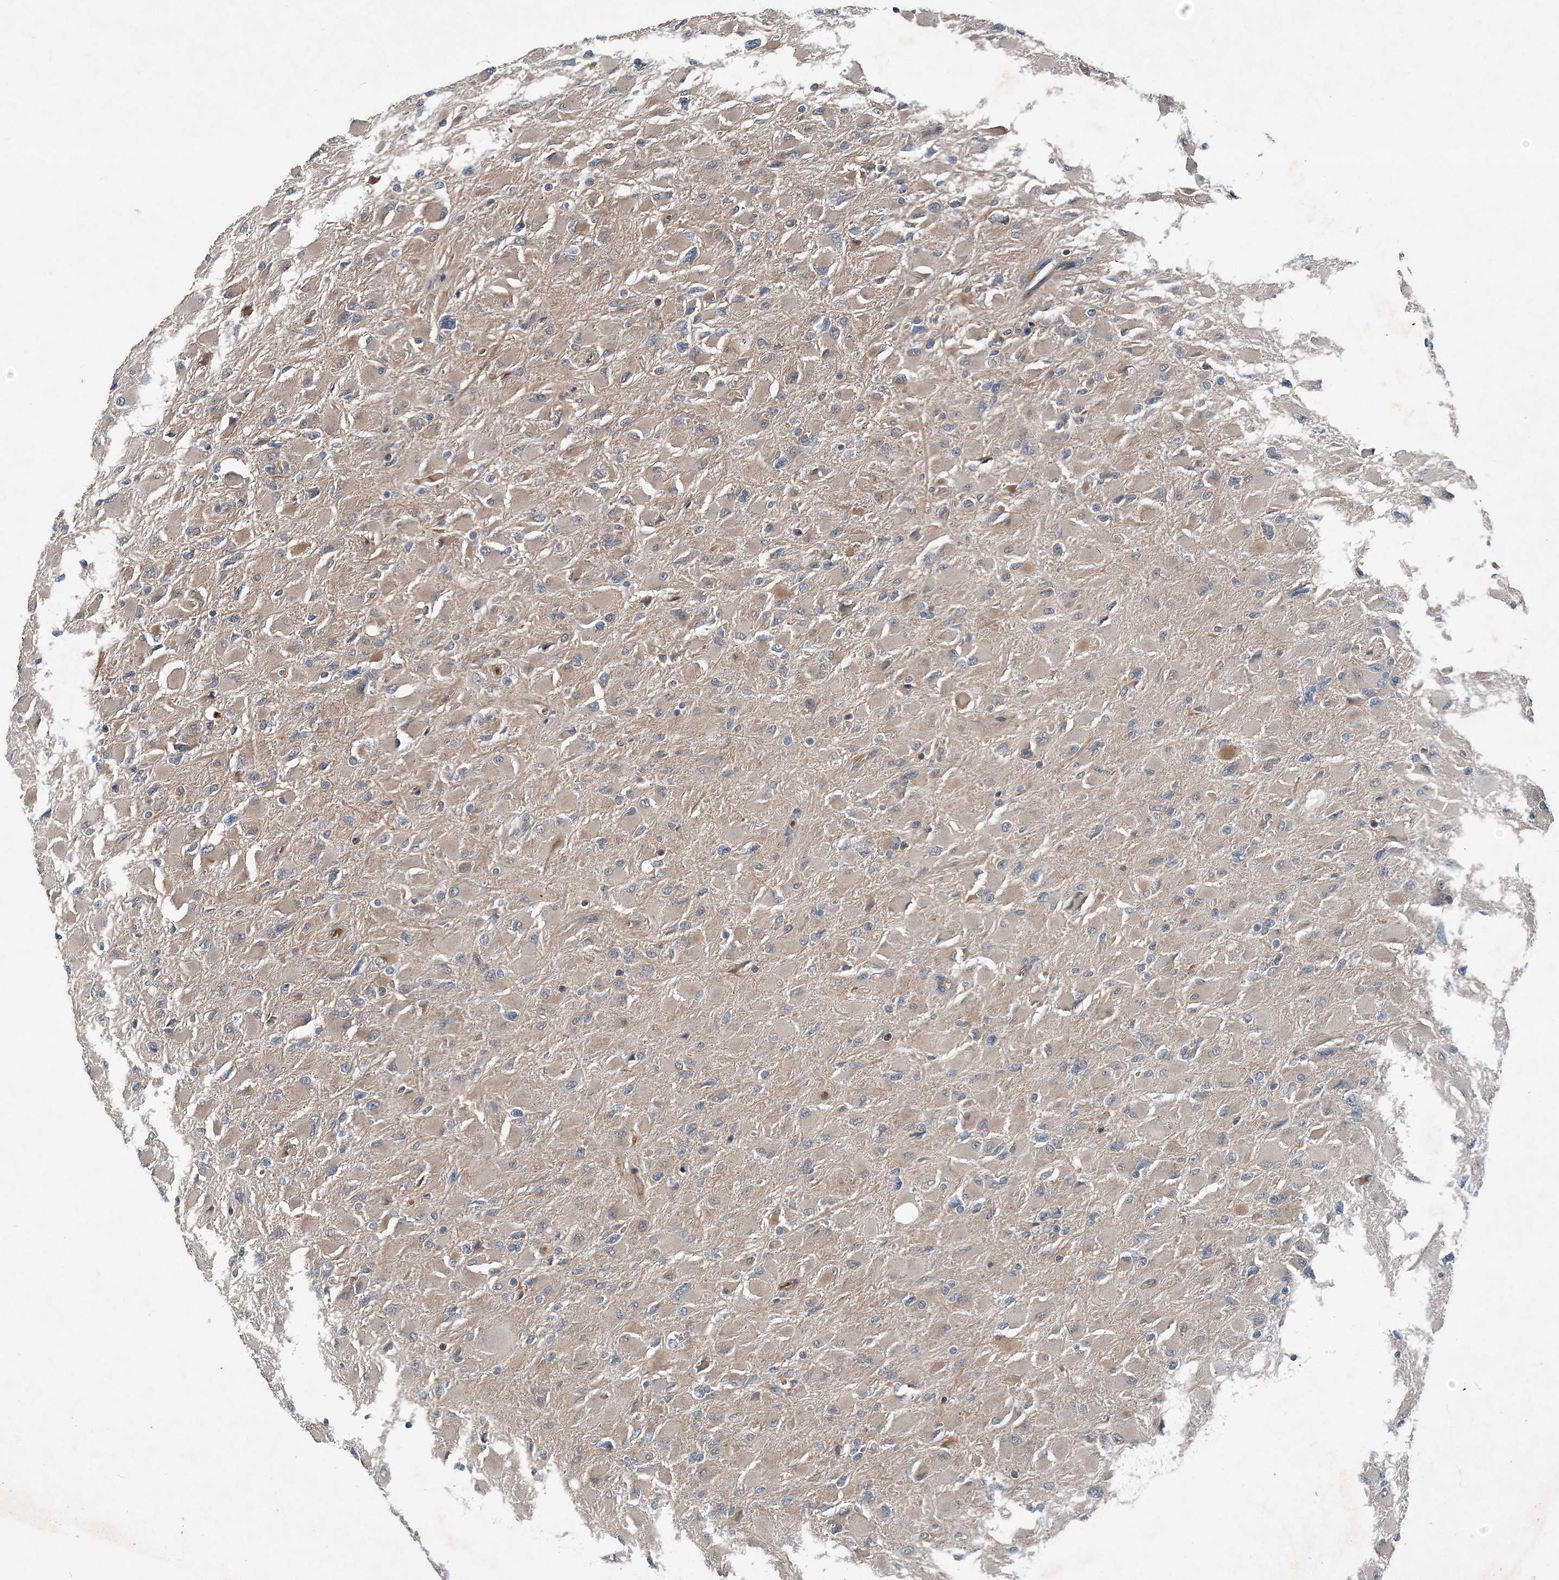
{"staining": {"intensity": "negative", "quantity": "none", "location": "none"}, "tissue": "glioma", "cell_type": "Tumor cells", "image_type": "cancer", "snomed": [{"axis": "morphology", "description": "Glioma, malignant, High grade"}, {"axis": "topography", "description": "Cerebral cortex"}], "caption": "The immunohistochemistry micrograph has no significant expression in tumor cells of glioma tissue.", "gene": "SMPD3", "patient": {"sex": "female", "age": 36}}